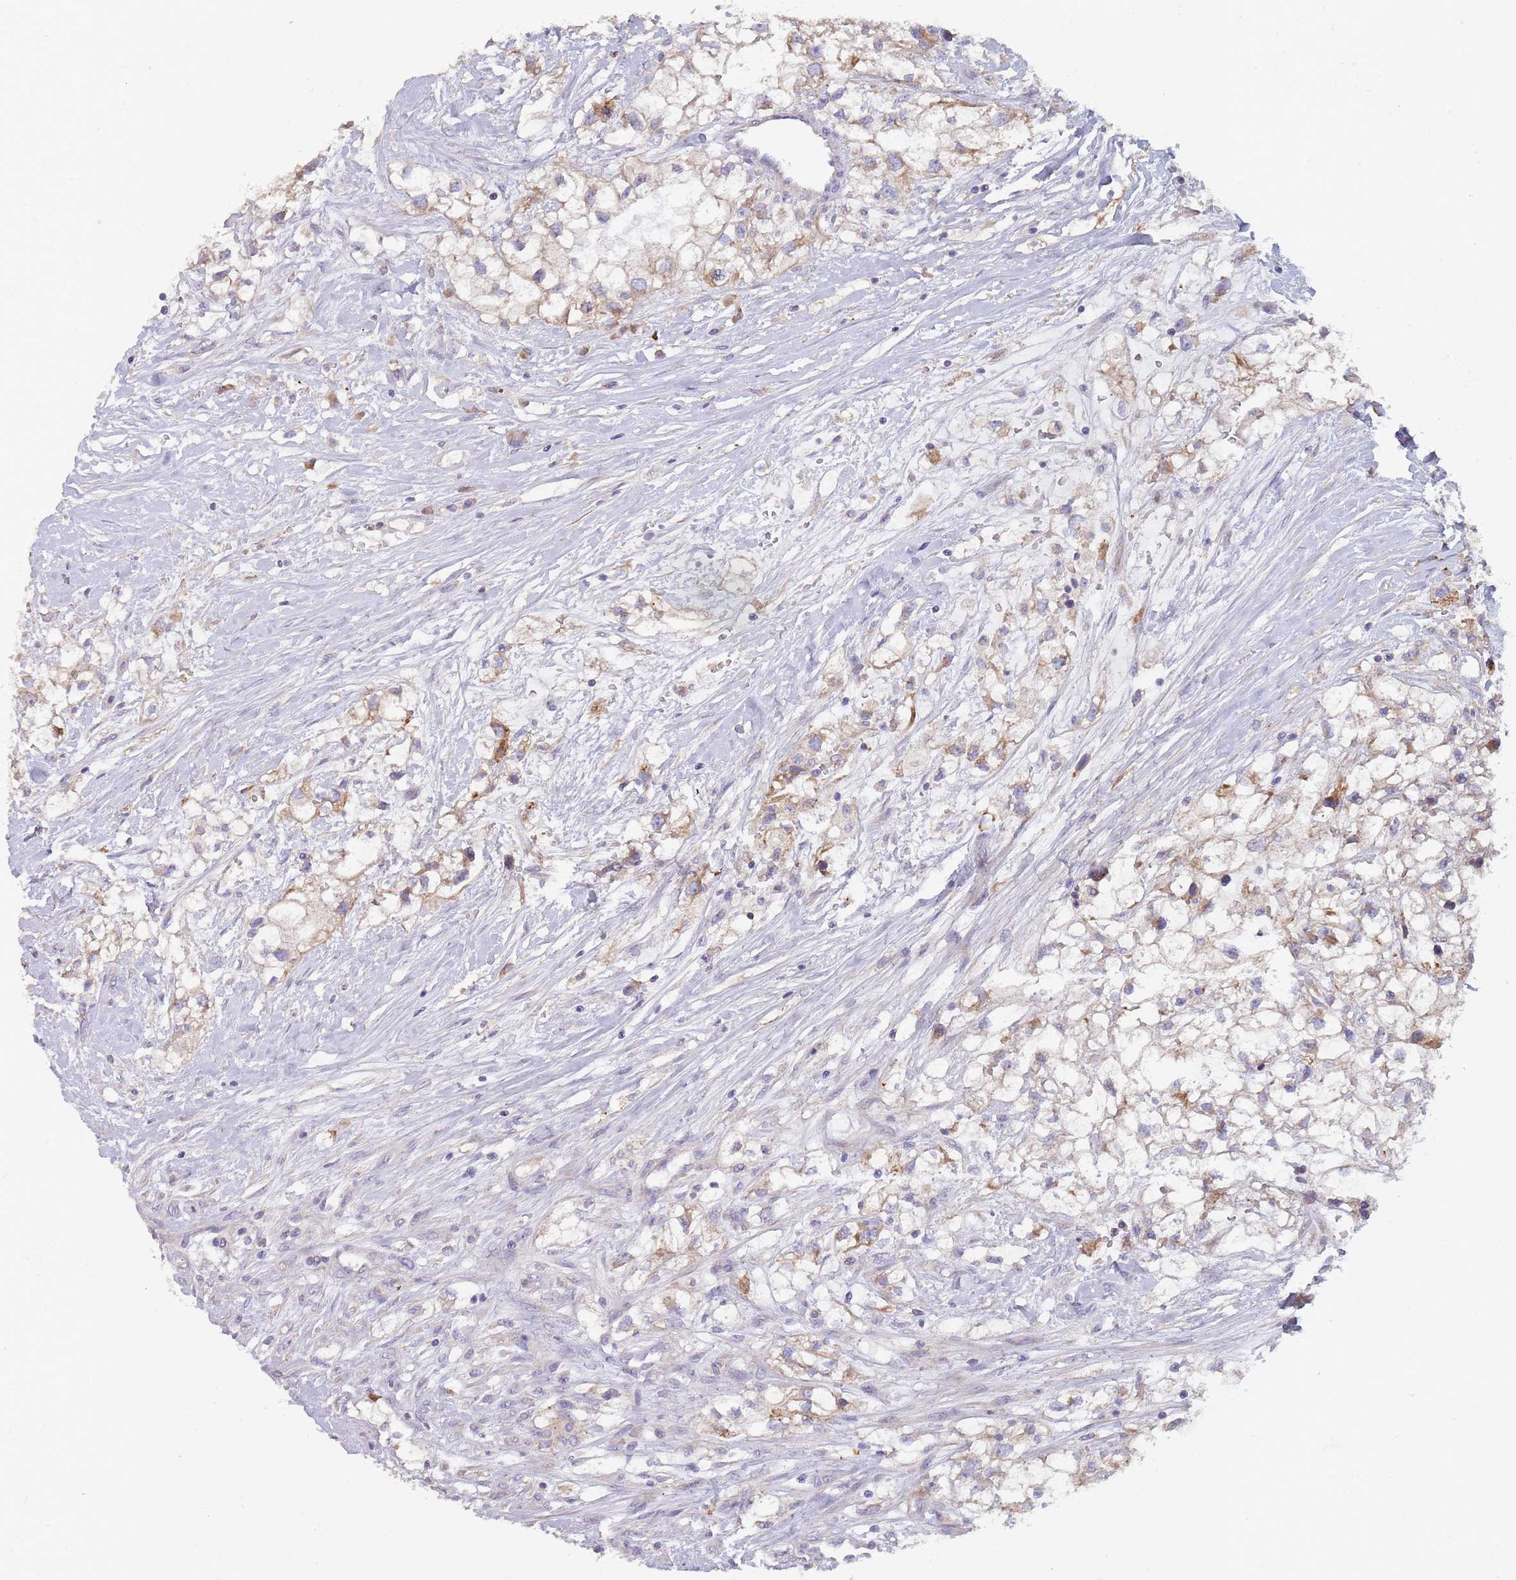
{"staining": {"intensity": "weak", "quantity": "25%-75%", "location": "cytoplasmic/membranous"}, "tissue": "renal cancer", "cell_type": "Tumor cells", "image_type": "cancer", "snomed": [{"axis": "morphology", "description": "Adenocarcinoma, NOS"}, {"axis": "topography", "description": "Kidney"}], "caption": "Immunohistochemical staining of human adenocarcinoma (renal) reveals low levels of weak cytoplasmic/membranous protein staining in approximately 25%-75% of tumor cells. Nuclei are stained in blue.", "gene": "SUSD1", "patient": {"sex": "male", "age": 59}}